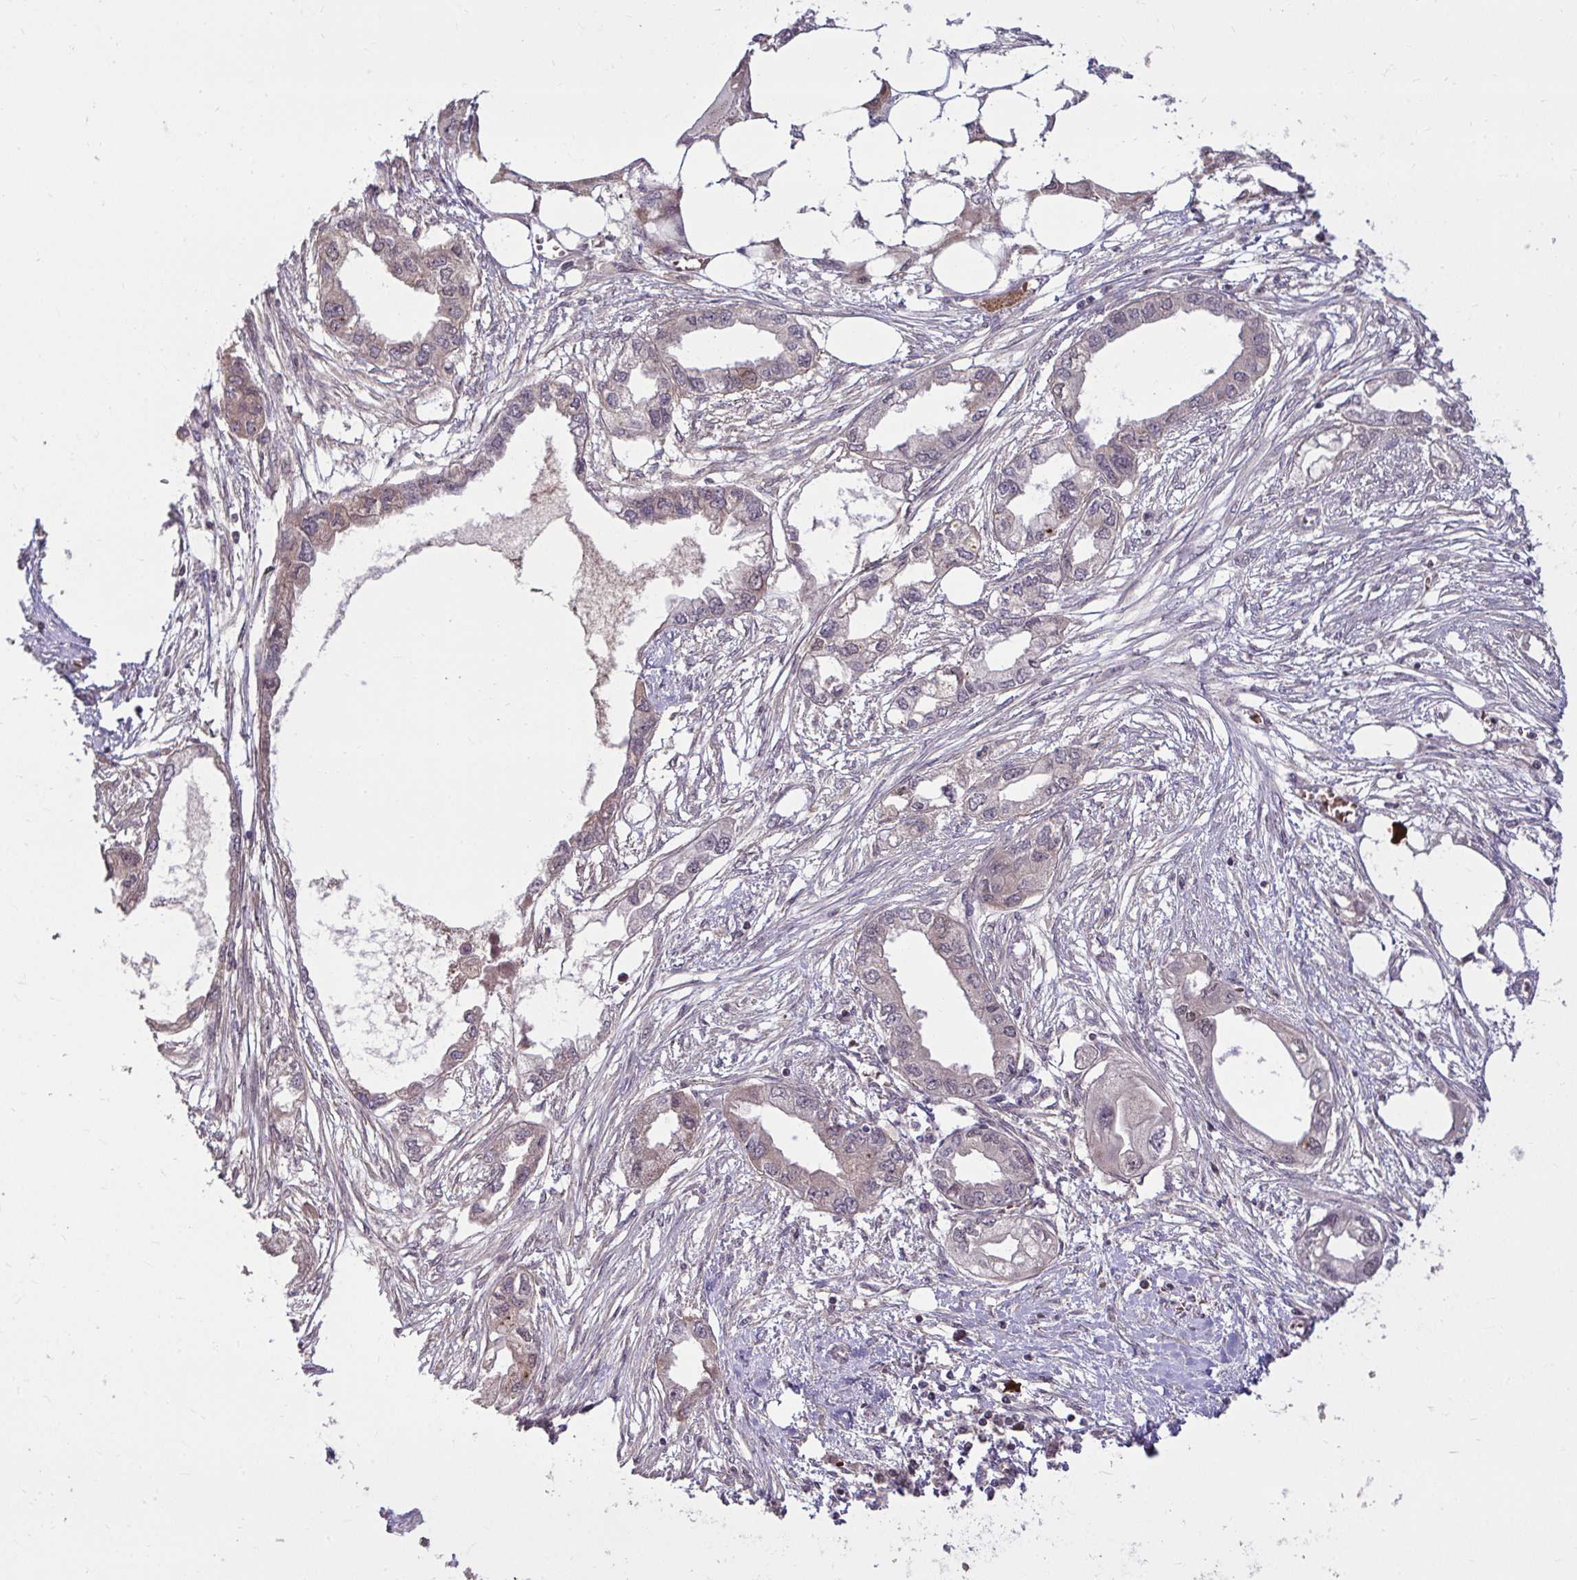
{"staining": {"intensity": "weak", "quantity": "25%-75%", "location": "cytoplasmic/membranous,nuclear"}, "tissue": "endometrial cancer", "cell_type": "Tumor cells", "image_type": "cancer", "snomed": [{"axis": "morphology", "description": "Adenocarcinoma, NOS"}, {"axis": "morphology", "description": "Adenocarcinoma, metastatic, NOS"}, {"axis": "topography", "description": "Adipose tissue"}, {"axis": "topography", "description": "Endometrium"}], "caption": "Adenocarcinoma (endometrial) tissue demonstrates weak cytoplasmic/membranous and nuclear positivity in approximately 25%-75% of tumor cells, visualized by immunohistochemistry. (DAB (3,3'-diaminobenzidine) IHC with brightfield microscopy, high magnification).", "gene": "ZSCAN9", "patient": {"sex": "female", "age": 67}}